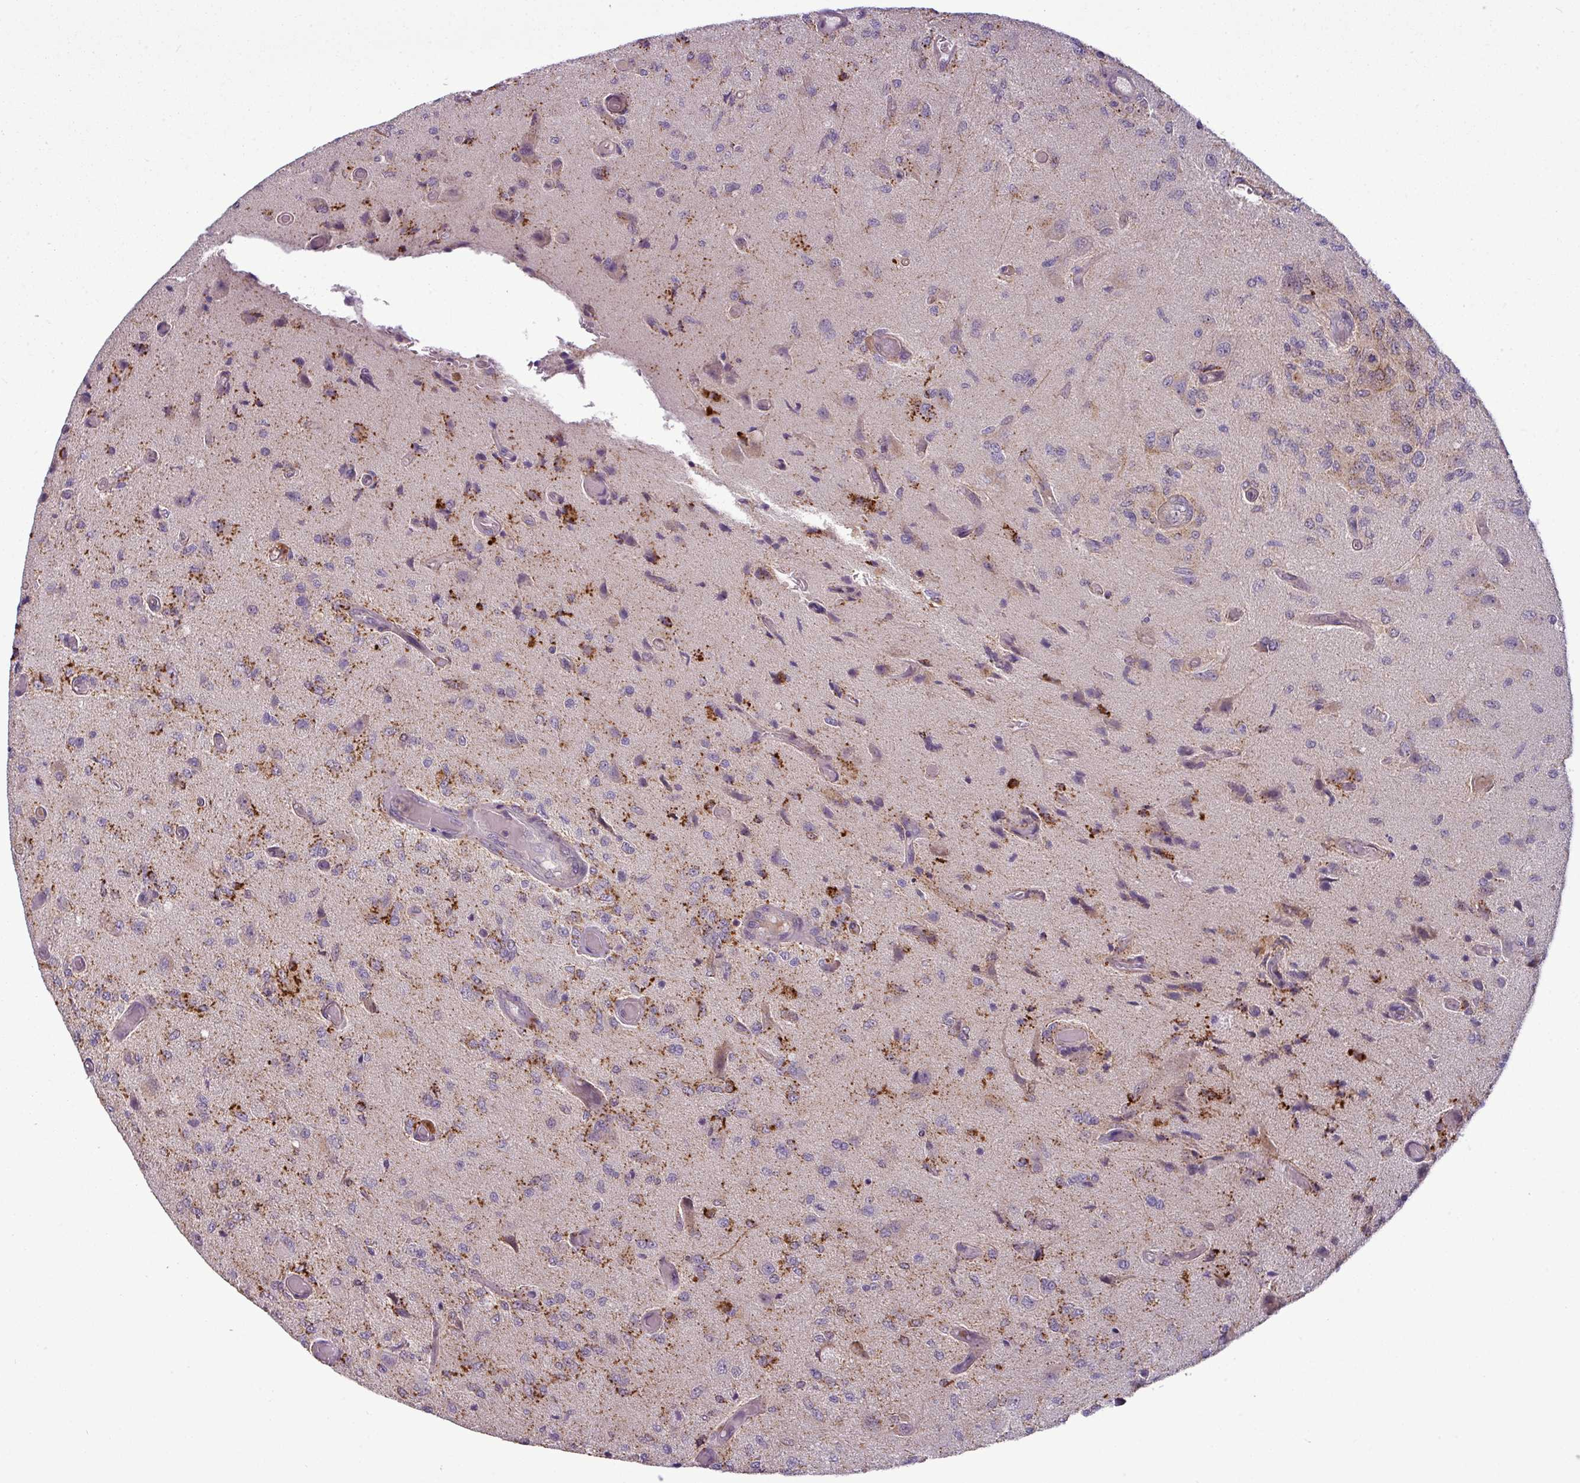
{"staining": {"intensity": "negative", "quantity": "none", "location": "none"}, "tissue": "glioma", "cell_type": "Tumor cells", "image_type": "cancer", "snomed": [{"axis": "morphology", "description": "Normal tissue, NOS"}, {"axis": "morphology", "description": "Glioma, malignant, High grade"}, {"axis": "topography", "description": "Cerebral cortex"}], "caption": "Human glioma stained for a protein using immunohistochemistry reveals no positivity in tumor cells.", "gene": "ZNF35", "patient": {"sex": "male", "age": 77}}